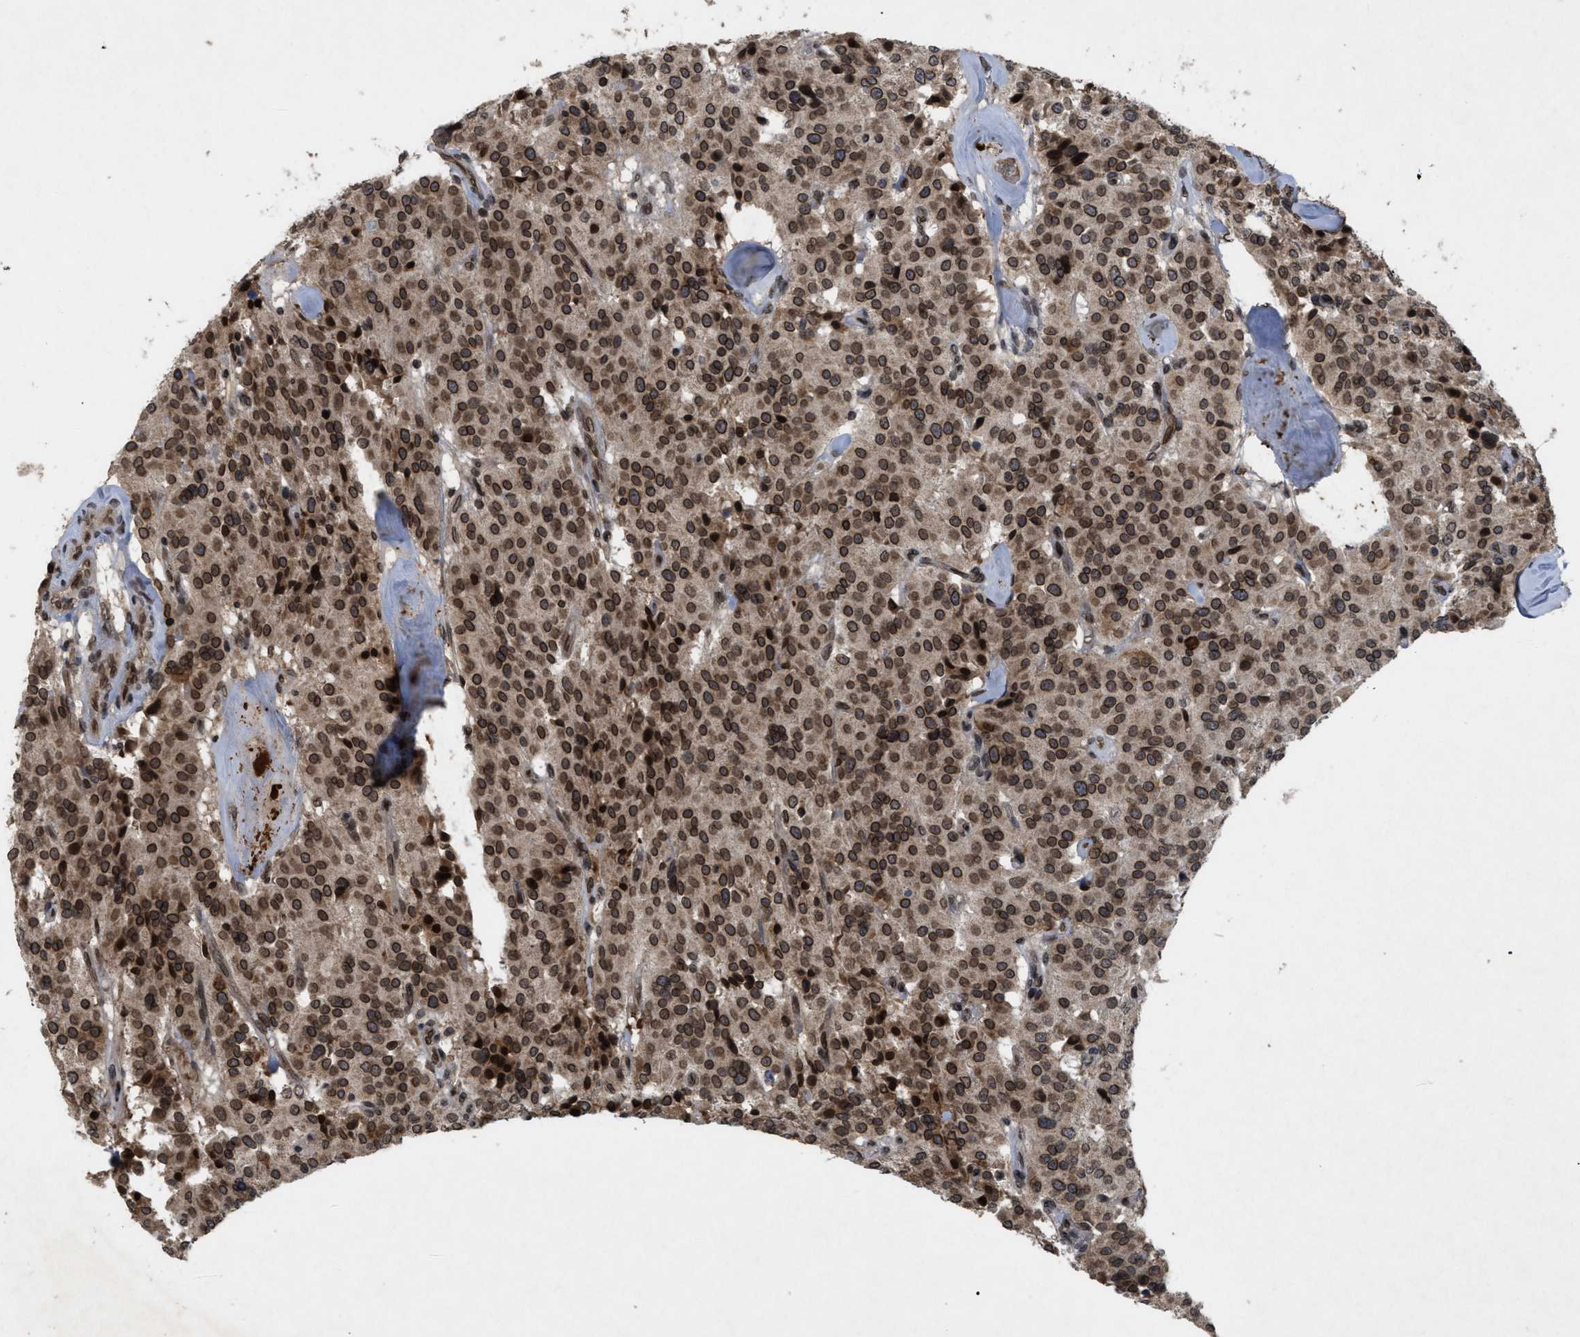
{"staining": {"intensity": "strong", "quantity": ">75%", "location": "cytoplasmic/membranous,nuclear"}, "tissue": "carcinoid", "cell_type": "Tumor cells", "image_type": "cancer", "snomed": [{"axis": "morphology", "description": "Carcinoid, malignant, NOS"}, {"axis": "topography", "description": "Lung"}], "caption": "There is high levels of strong cytoplasmic/membranous and nuclear expression in tumor cells of carcinoid (malignant), as demonstrated by immunohistochemical staining (brown color).", "gene": "CRY1", "patient": {"sex": "male", "age": 30}}